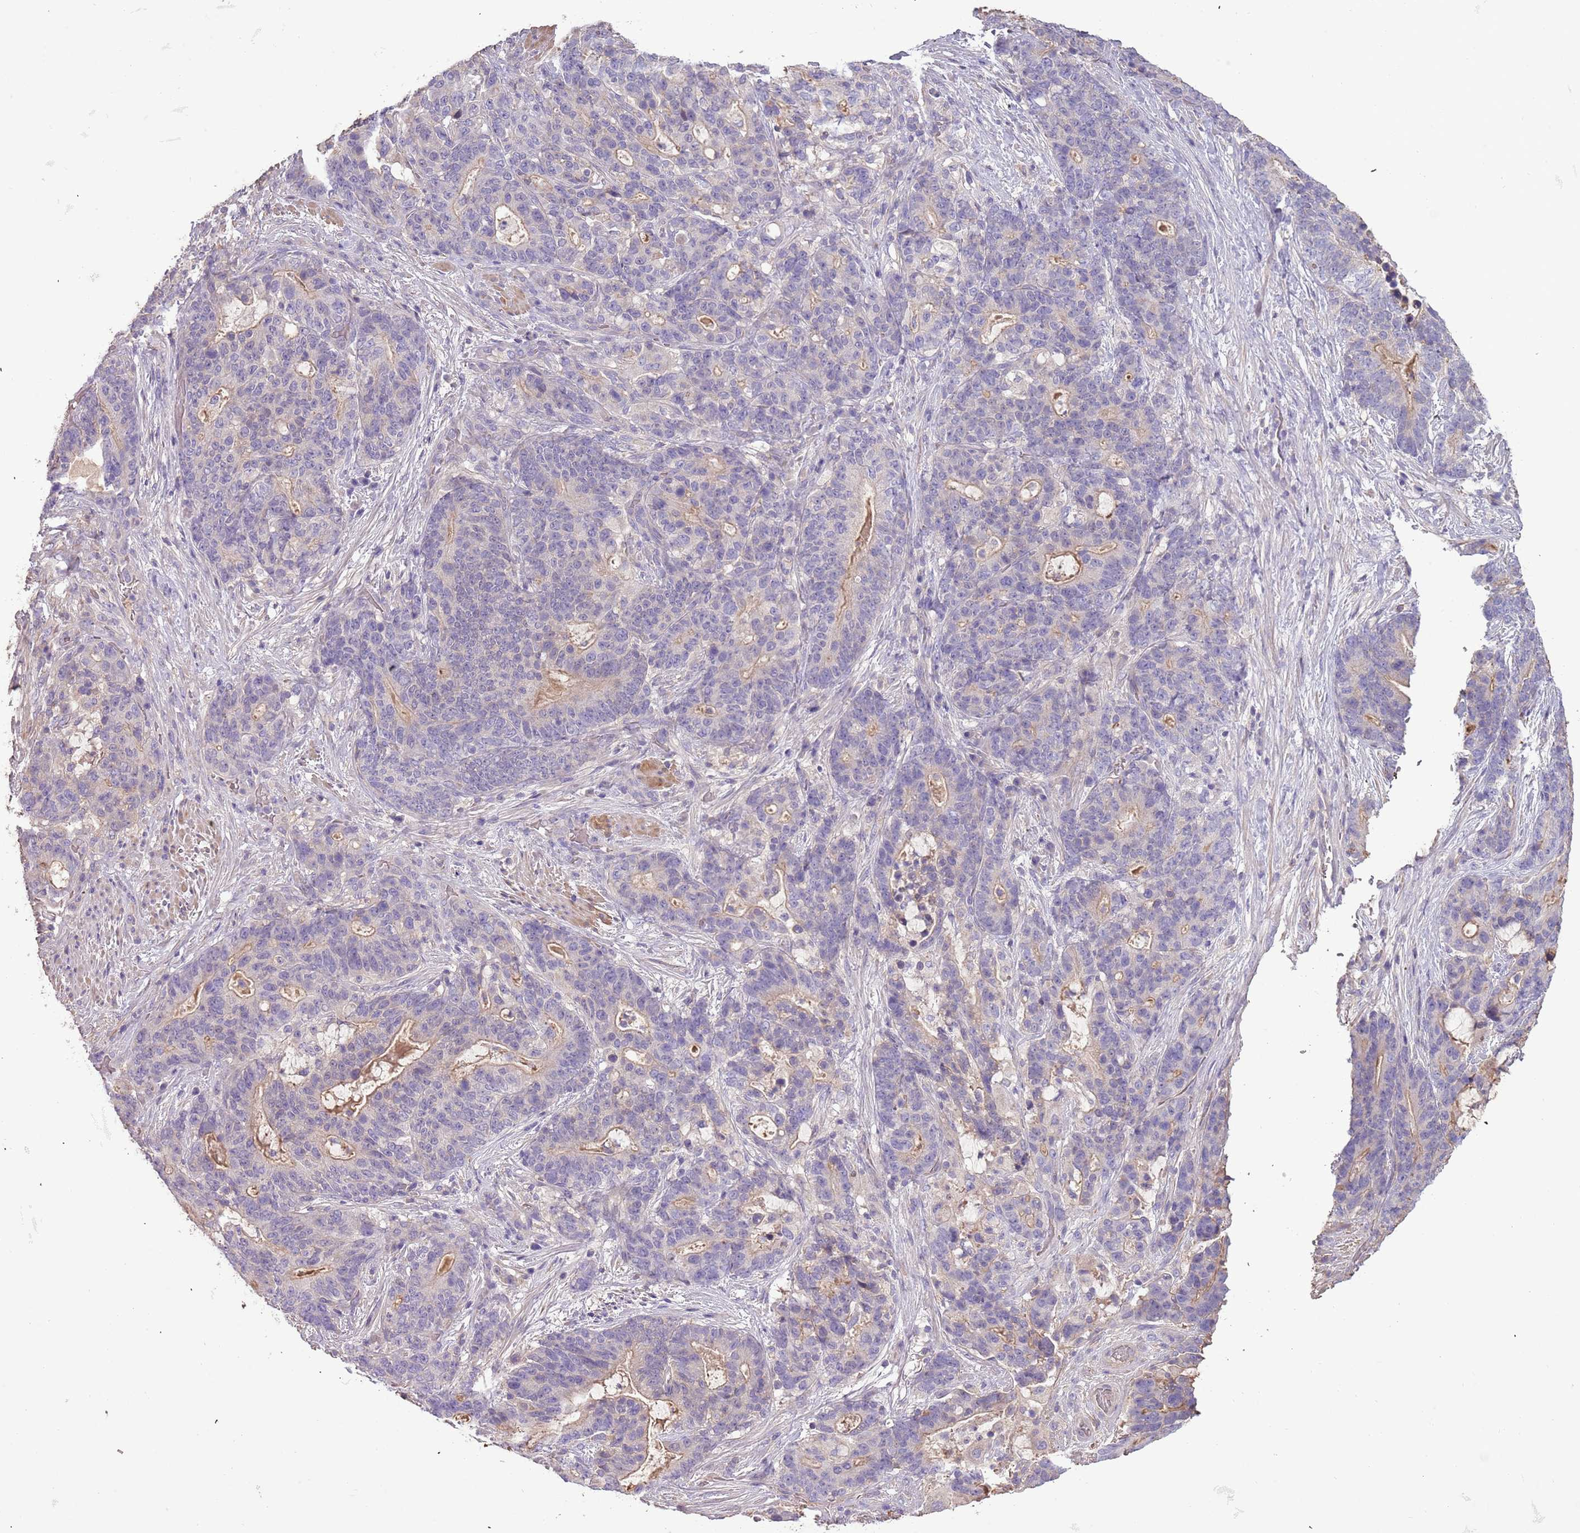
{"staining": {"intensity": "weak", "quantity": "25%-75%", "location": "cytoplasmic/membranous"}, "tissue": "stomach cancer", "cell_type": "Tumor cells", "image_type": "cancer", "snomed": [{"axis": "morphology", "description": "Normal tissue, NOS"}, {"axis": "morphology", "description": "Adenocarcinoma, NOS"}, {"axis": "topography", "description": "Stomach"}], "caption": "Approximately 25%-75% of tumor cells in adenocarcinoma (stomach) display weak cytoplasmic/membranous protein positivity as visualized by brown immunohistochemical staining.", "gene": "FECH", "patient": {"sex": "female", "age": 64}}